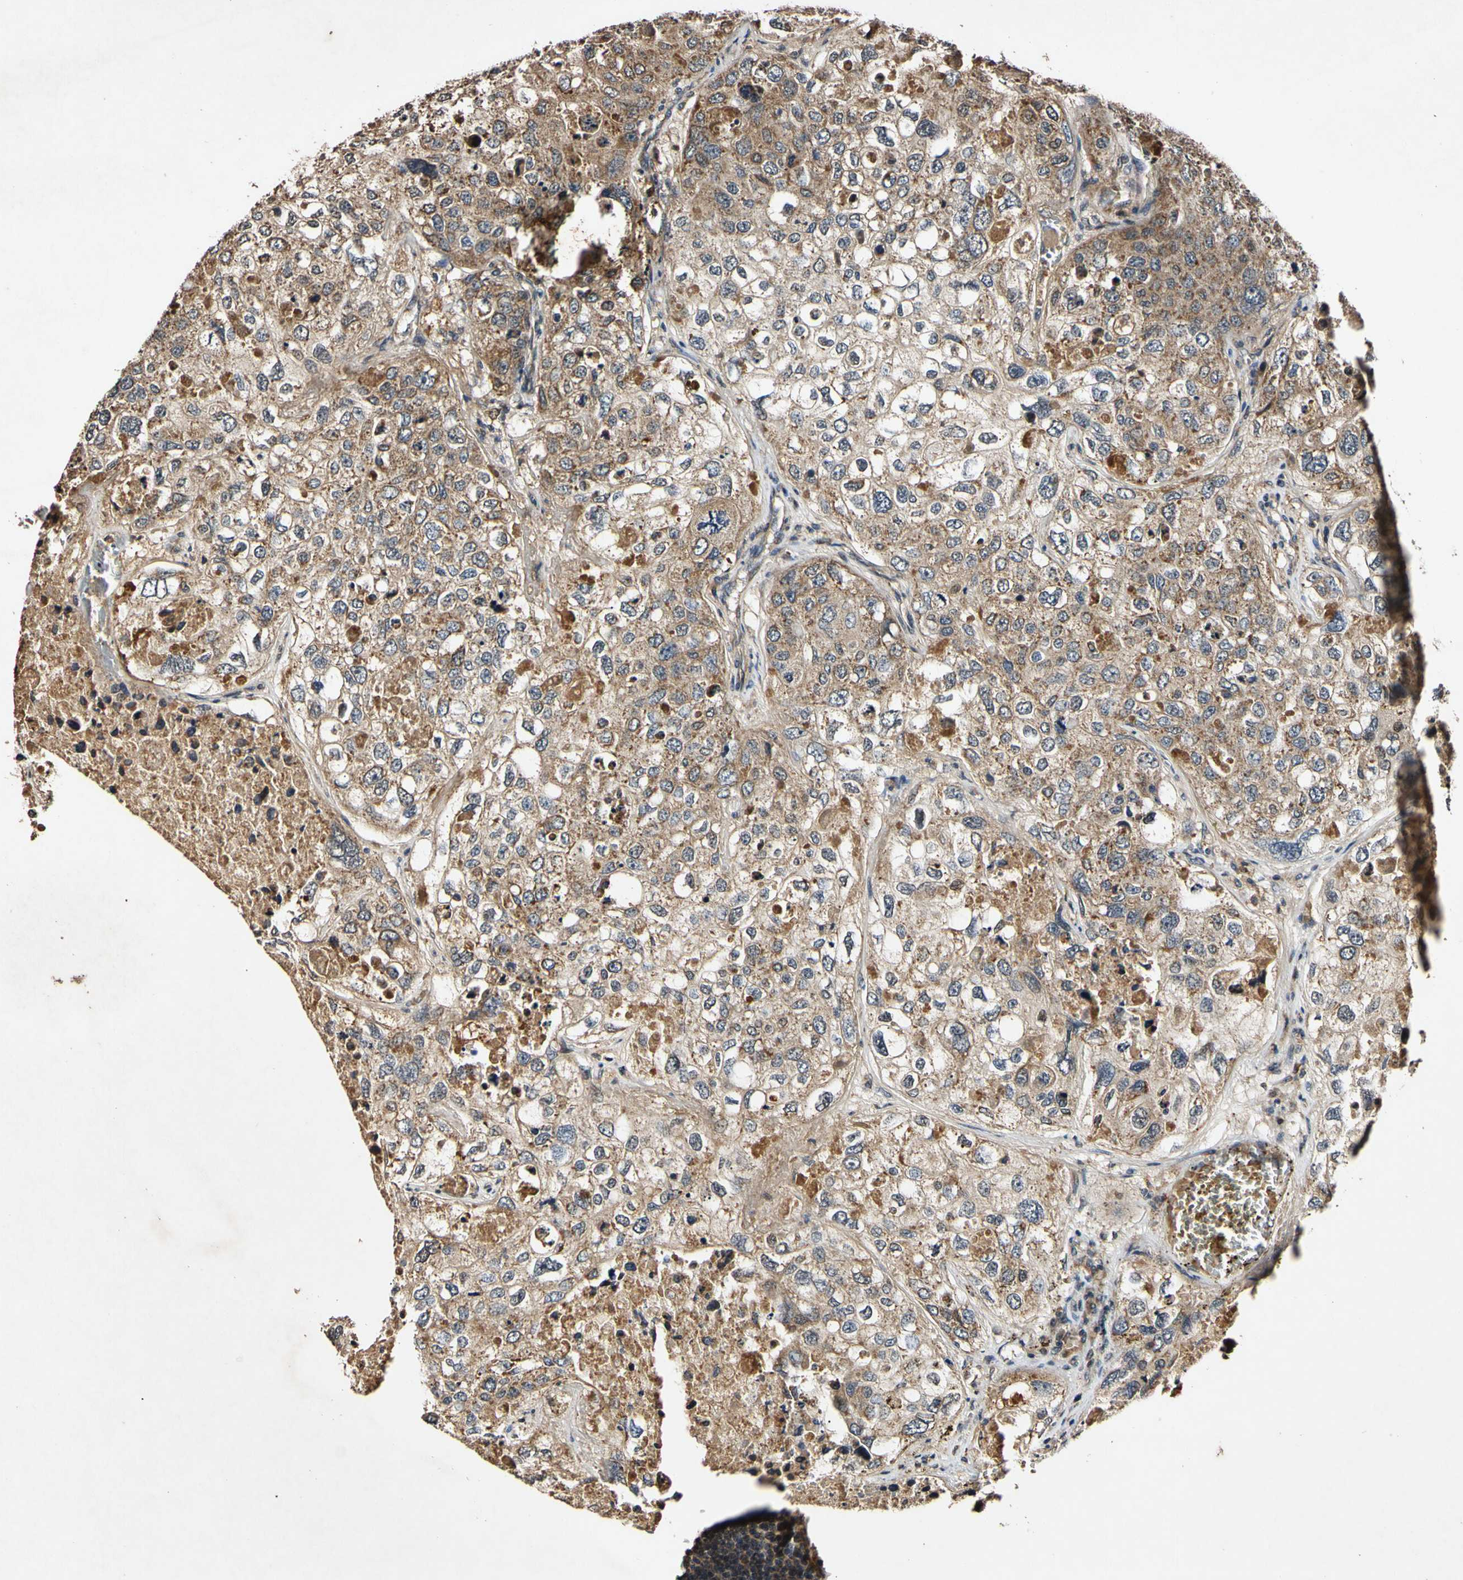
{"staining": {"intensity": "moderate", "quantity": ">75%", "location": "cytoplasmic/membranous"}, "tissue": "urothelial cancer", "cell_type": "Tumor cells", "image_type": "cancer", "snomed": [{"axis": "morphology", "description": "Urothelial carcinoma, High grade"}, {"axis": "topography", "description": "Lymph node"}, {"axis": "topography", "description": "Urinary bladder"}], "caption": "High-grade urothelial carcinoma stained with a brown dye demonstrates moderate cytoplasmic/membranous positive staining in approximately >75% of tumor cells.", "gene": "PLAT", "patient": {"sex": "male", "age": 51}}